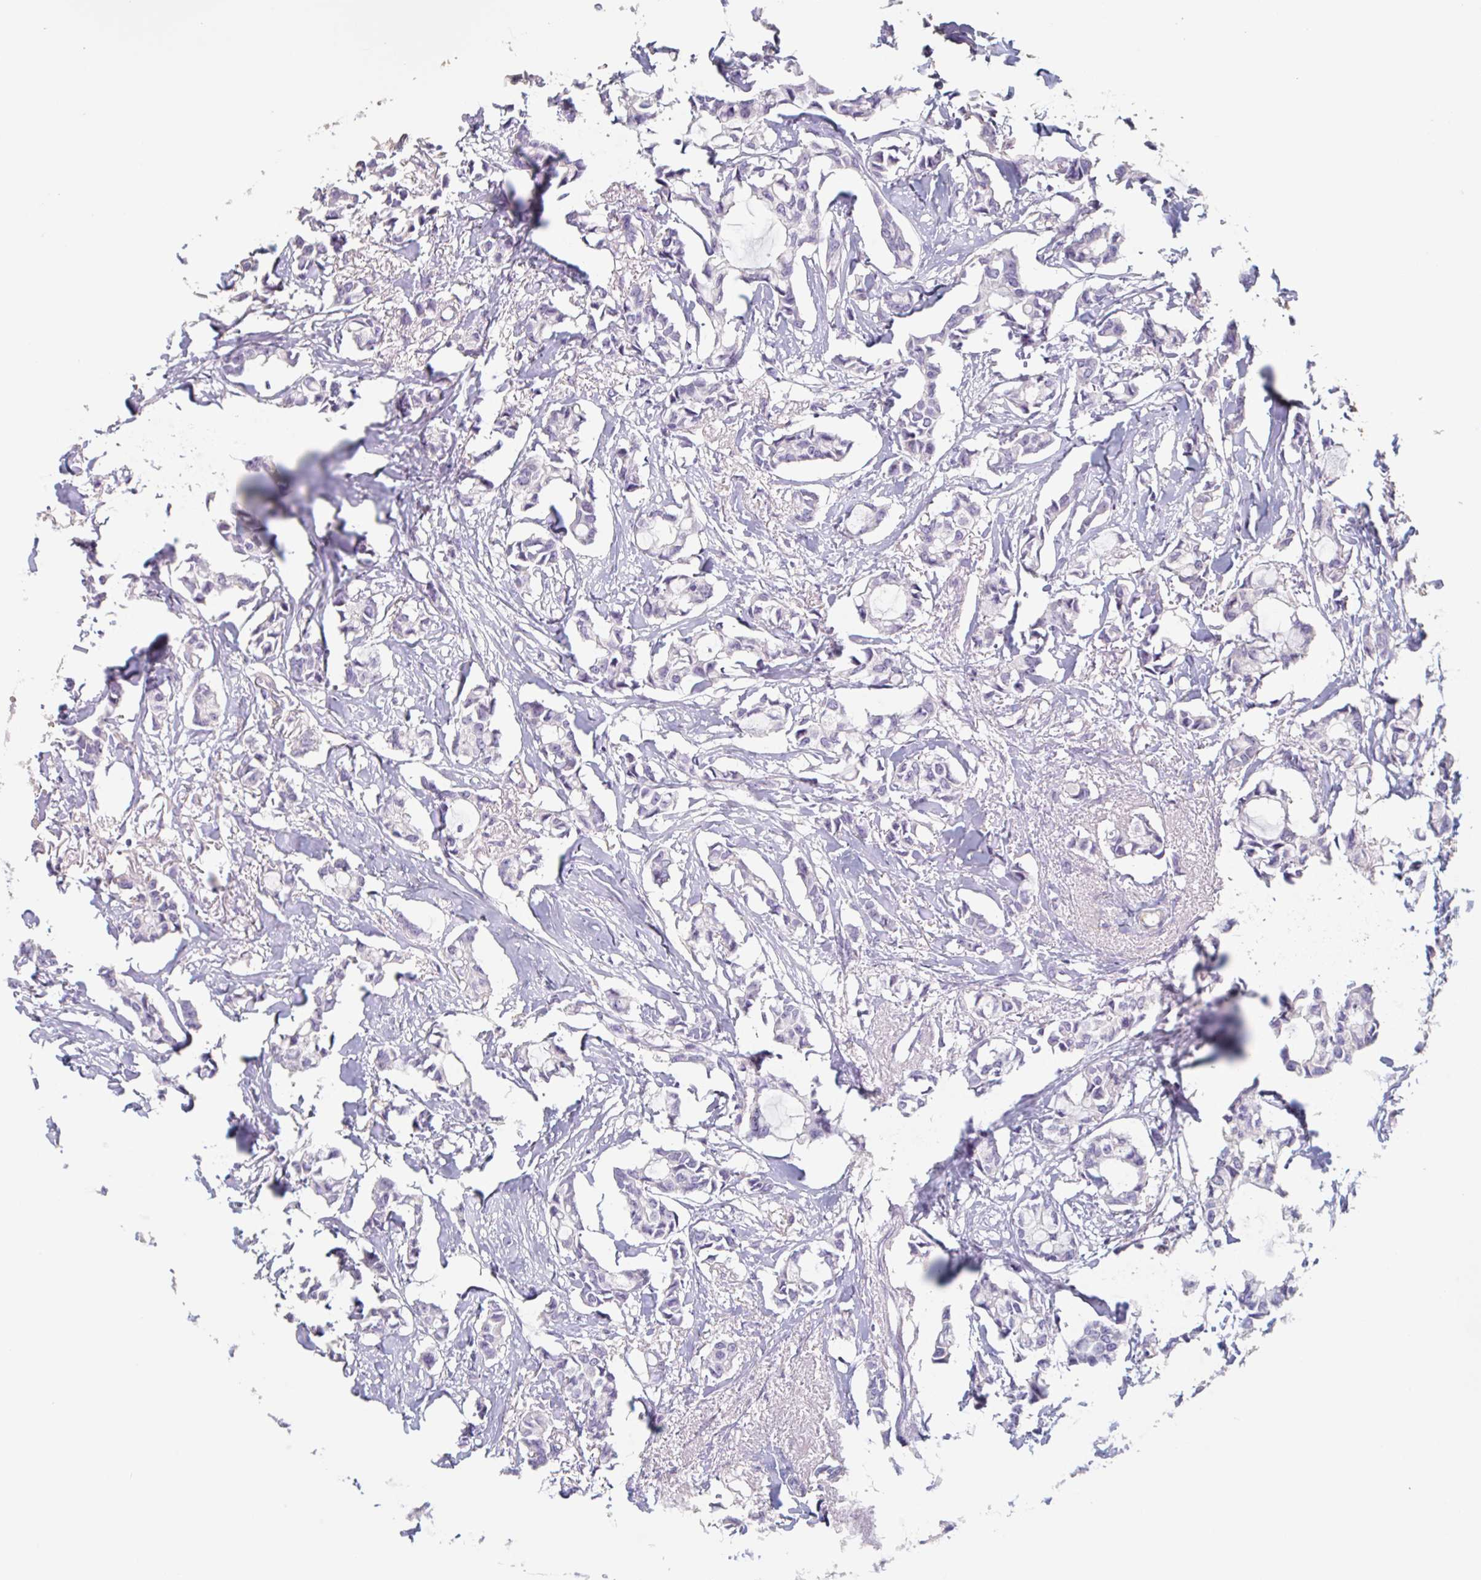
{"staining": {"intensity": "negative", "quantity": "none", "location": "none"}, "tissue": "breast cancer", "cell_type": "Tumor cells", "image_type": "cancer", "snomed": [{"axis": "morphology", "description": "Duct carcinoma"}, {"axis": "topography", "description": "Breast"}], "caption": "Tumor cells are negative for brown protein staining in breast infiltrating ductal carcinoma.", "gene": "EMC4", "patient": {"sex": "female", "age": 73}}